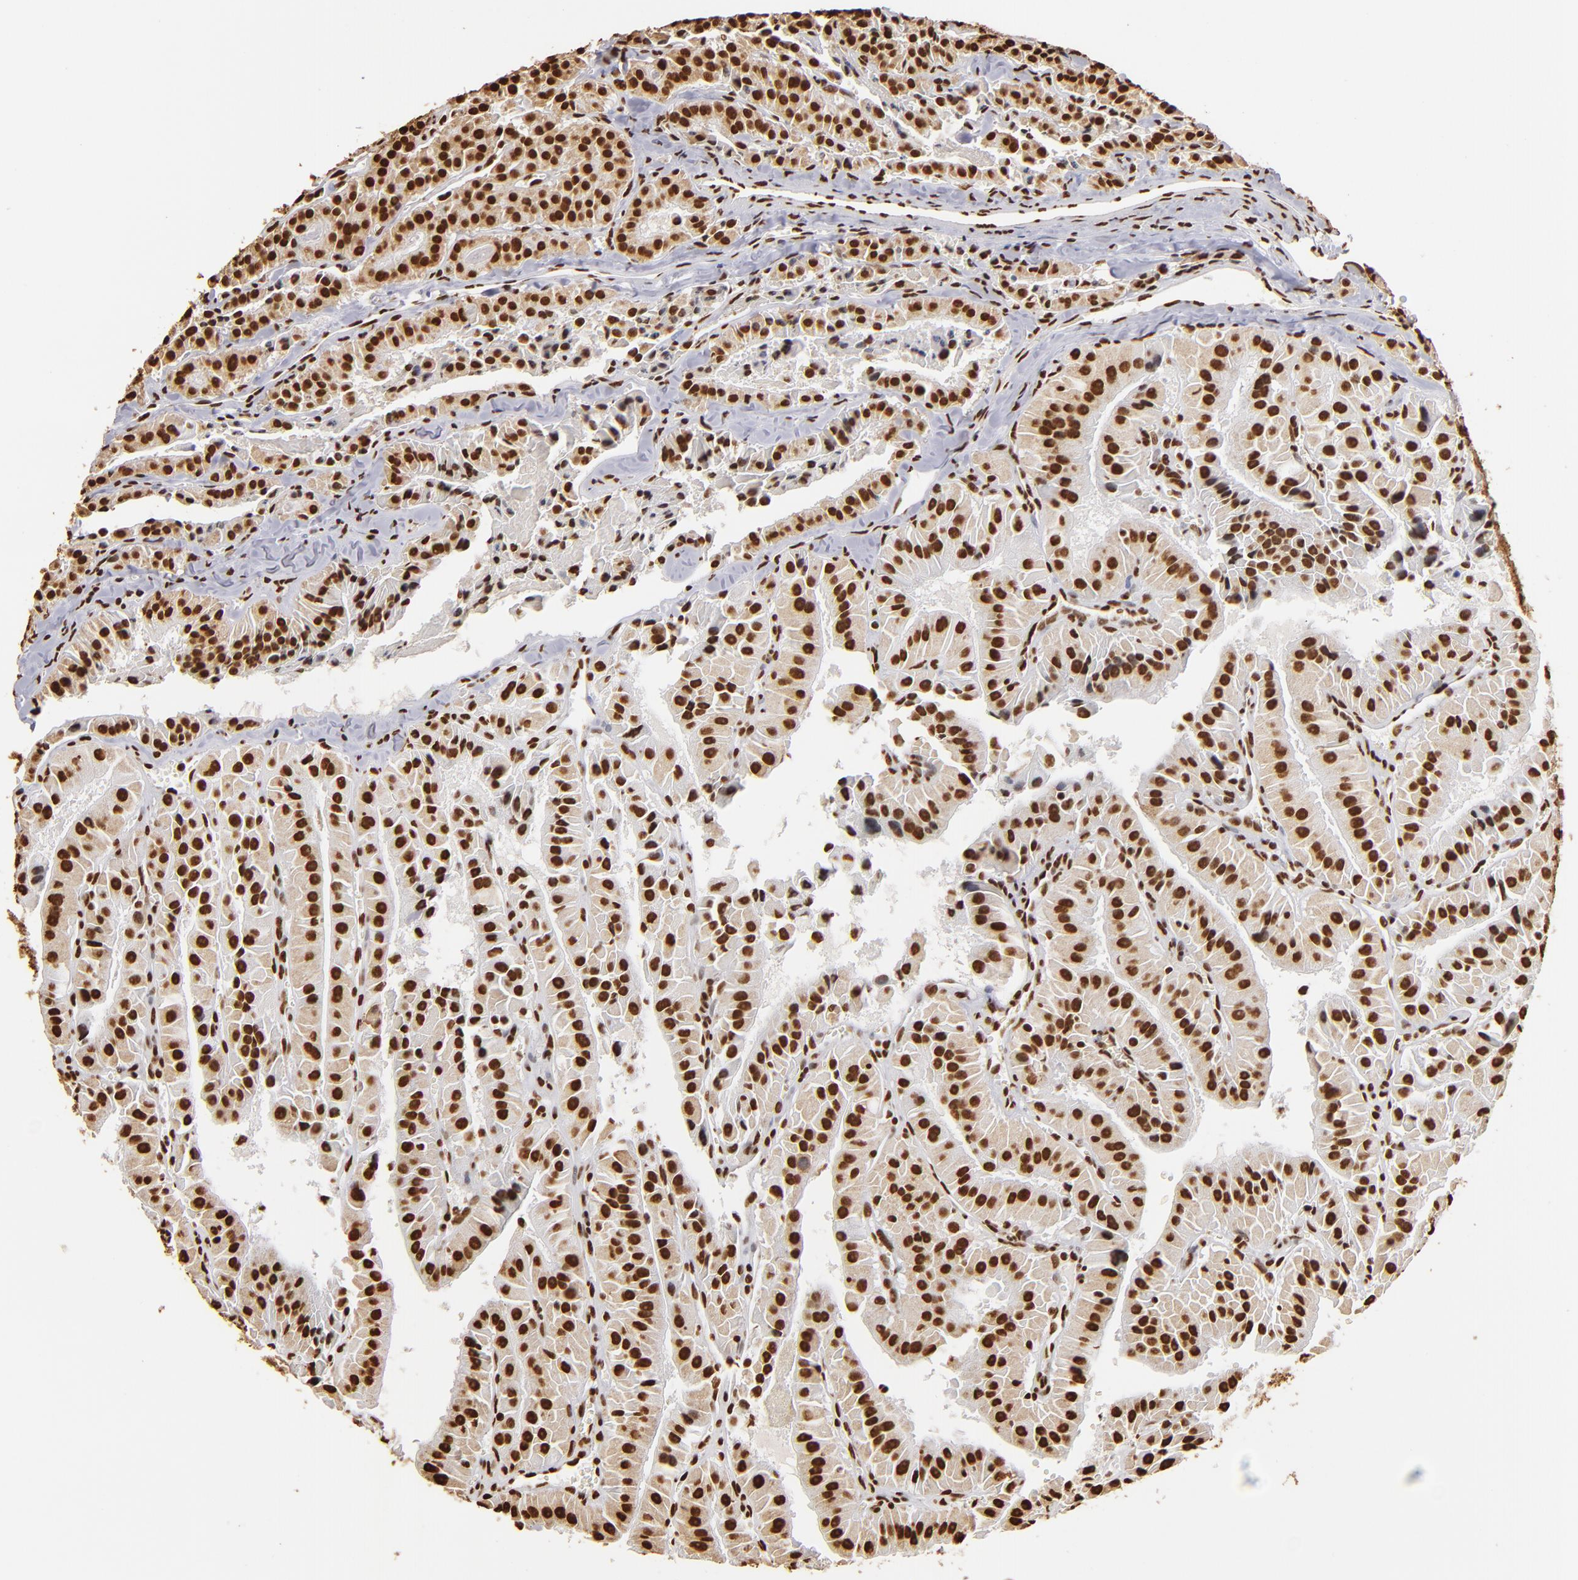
{"staining": {"intensity": "strong", "quantity": ">75%", "location": "nuclear"}, "tissue": "thyroid cancer", "cell_type": "Tumor cells", "image_type": "cancer", "snomed": [{"axis": "morphology", "description": "Carcinoma, NOS"}, {"axis": "topography", "description": "Thyroid gland"}], "caption": "High-magnification brightfield microscopy of thyroid cancer stained with DAB (brown) and counterstained with hematoxylin (blue). tumor cells exhibit strong nuclear expression is appreciated in about>75% of cells. (DAB (3,3'-diaminobenzidine) IHC with brightfield microscopy, high magnification).", "gene": "ILF3", "patient": {"sex": "male", "age": 76}}